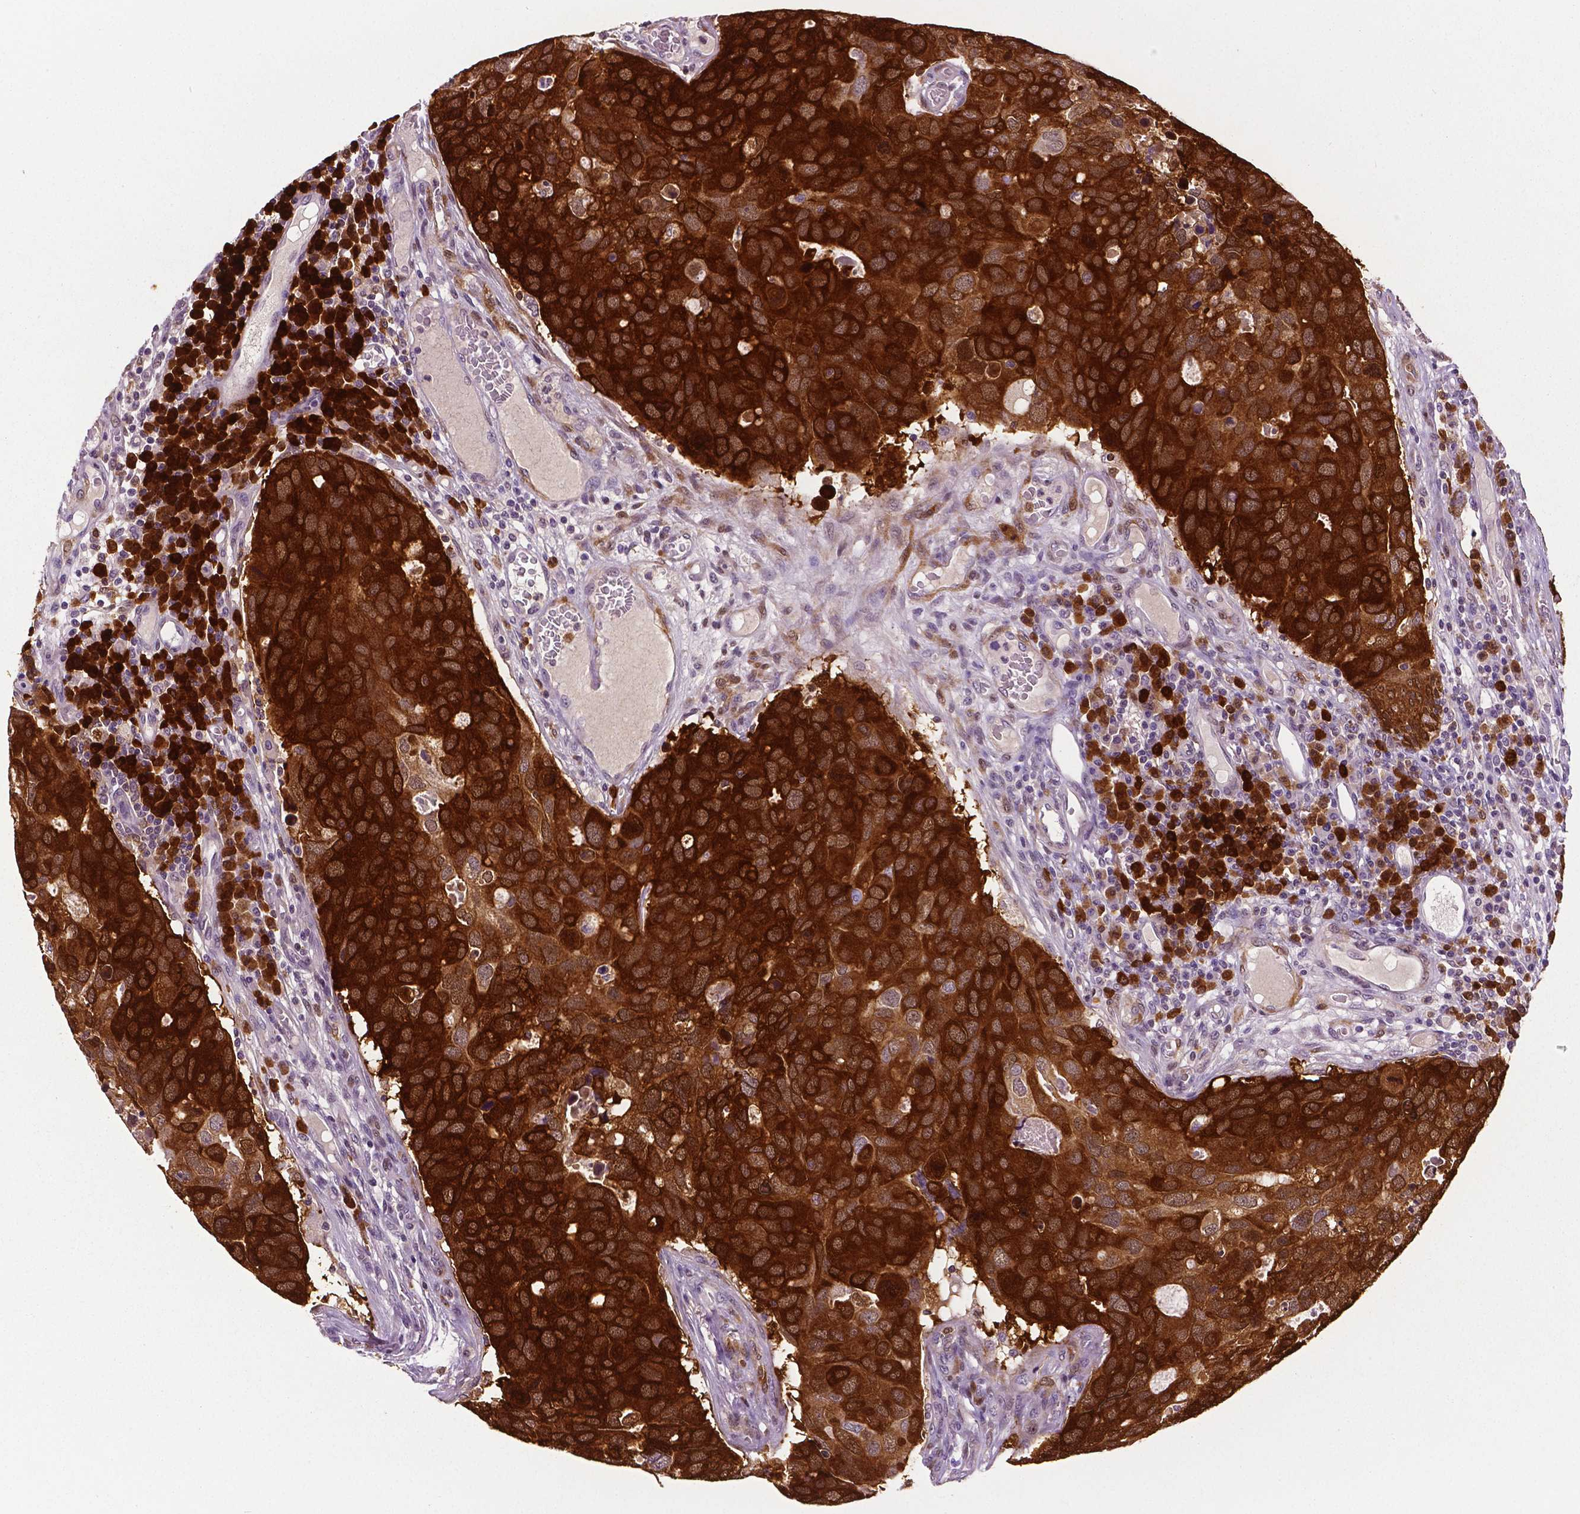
{"staining": {"intensity": "strong", "quantity": ">75%", "location": "cytoplasmic/membranous"}, "tissue": "breast cancer", "cell_type": "Tumor cells", "image_type": "cancer", "snomed": [{"axis": "morphology", "description": "Duct carcinoma"}, {"axis": "topography", "description": "Breast"}], "caption": "Breast cancer stained for a protein exhibits strong cytoplasmic/membranous positivity in tumor cells.", "gene": "PHGDH", "patient": {"sex": "female", "age": 83}}